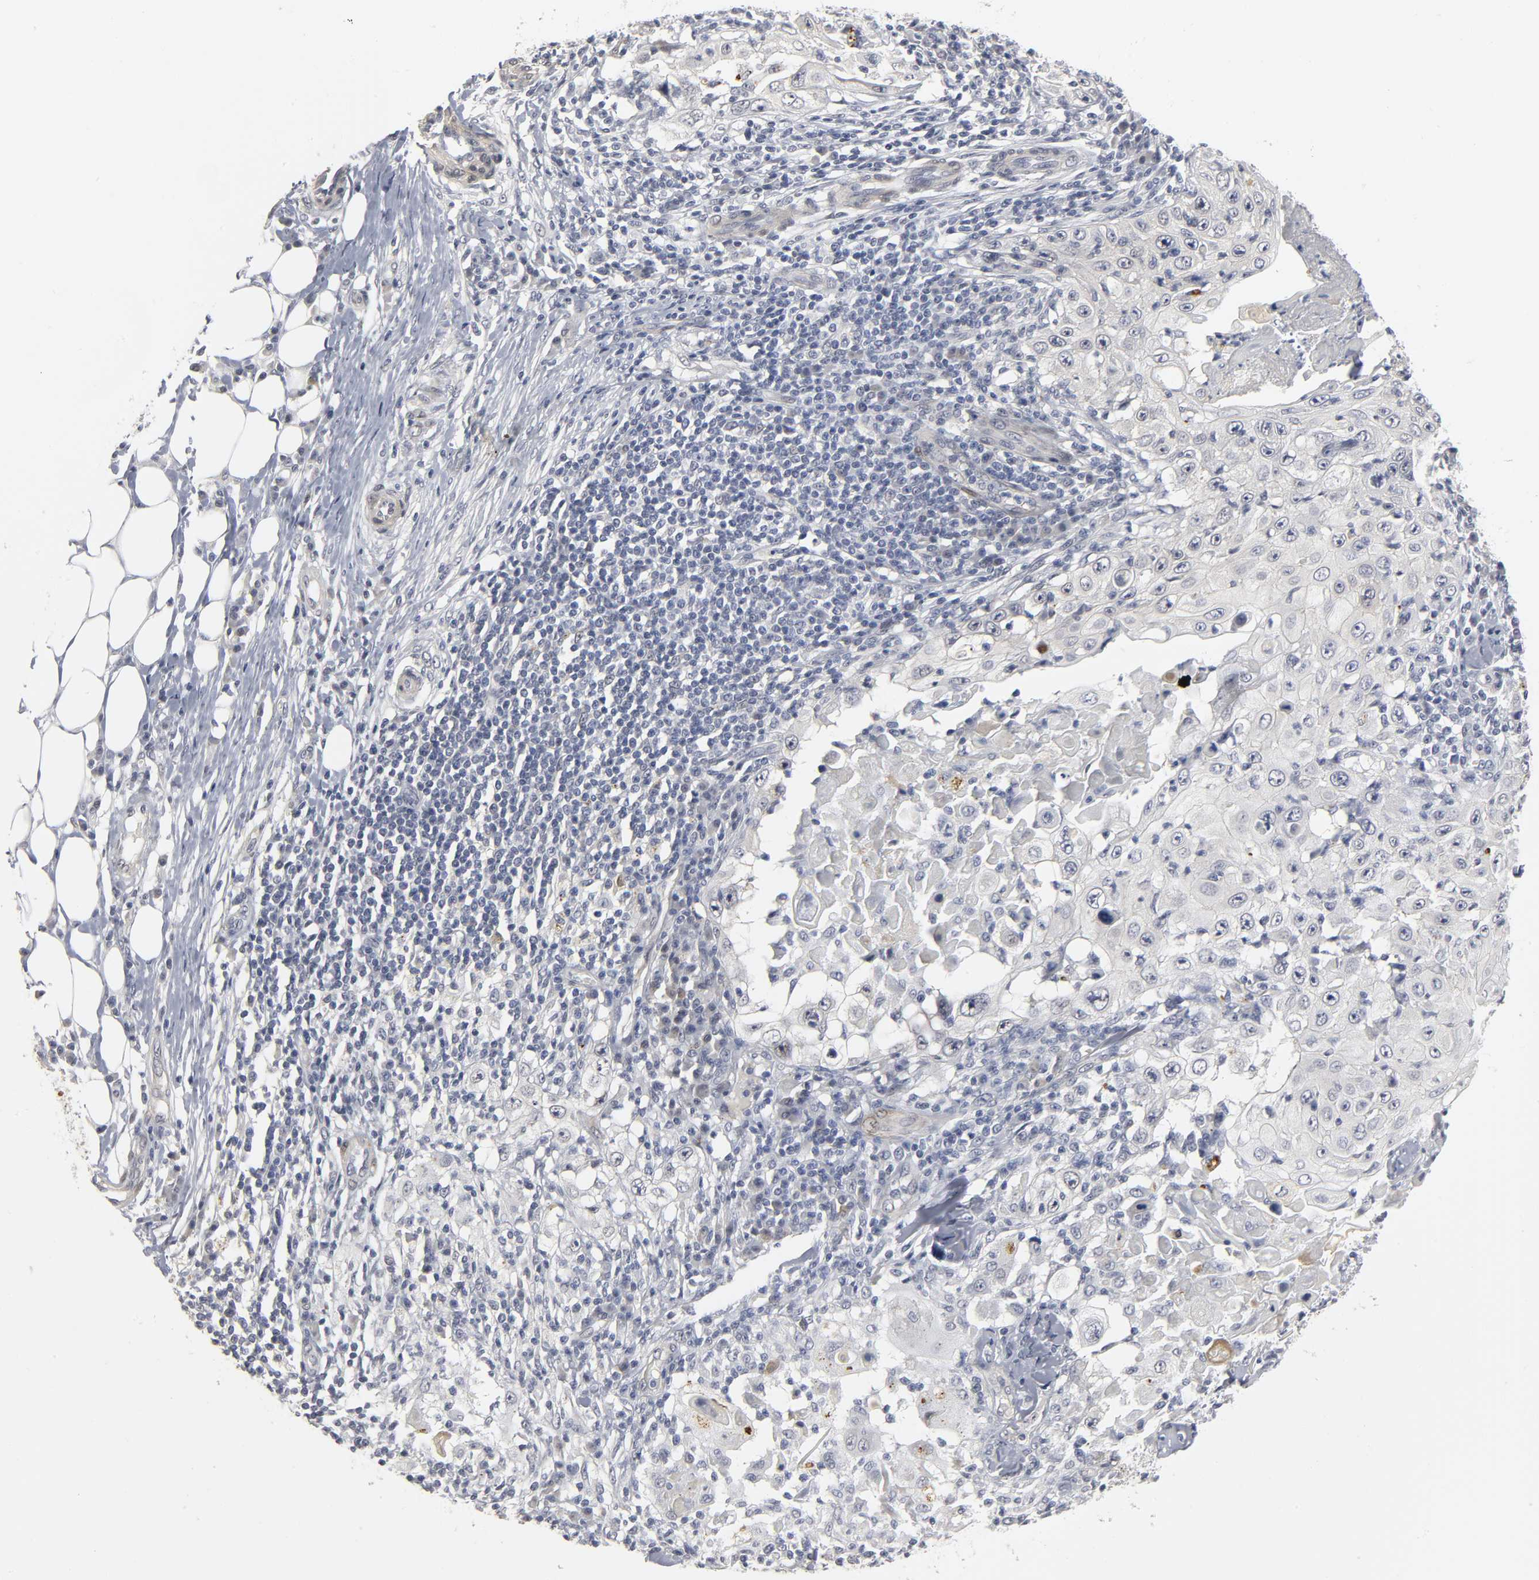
{"staining": {"intensity": "weak", "quantity": "<25%", "location": "cytoplasmic/membranous"}, "tissue": "skin cancer", "cell_type": "Tumor cells", "image_type": "cancer", "snomed": [{"axis": "morphology", "description": "Squamous cell carcinoma, NOS"}, {"axis": "topography", "description": "Skin"}], "caption": "Immunohistochemistry (IHC) image of human skin cancer (squamous cell carcinoma) stained for a protein (brown), which displays no expression in tumor cells. Brightfield microscopy of immunohistochemistry (IHC) stained with DAB (3,3'-diaminobenzidine) (brown) and hematoxylin (blue), captured at high magnification.", "gene": "PDLIM3", "patient": {"sex": "male", "age": 86}}